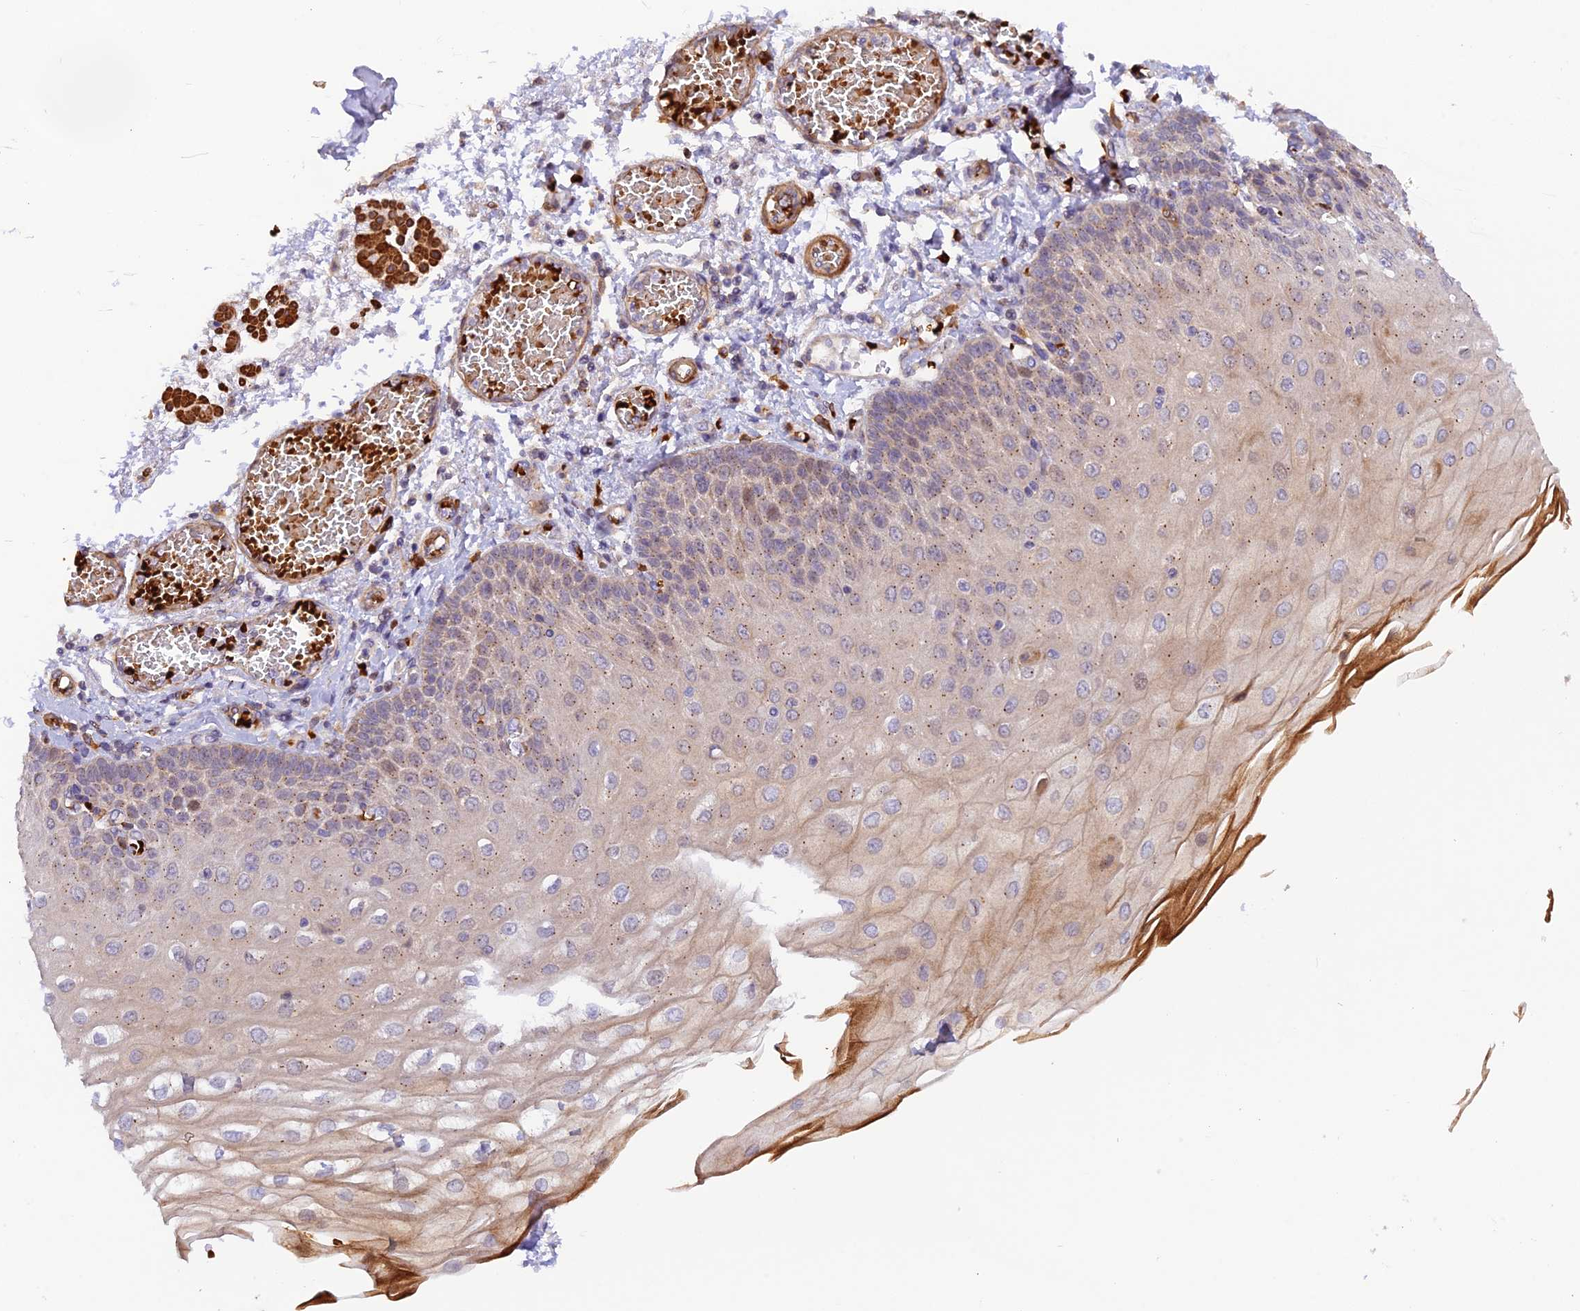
{"staining": {"intensity": "weak", "quantity": "25%-75%", "location": "cytoplasmic/membranous"}, "tissue": "esophagus", "cell_type": "Squamous epithelial cells", "image_type": "normal", "snomed": [{"axis": "morphology", "description": "Normal tissue, NOS"}, {"axis": "topography", "description": "Esophagus"}], "caption": "Esophagus stained with DAB (3,3'-diaminobenzidine) immunohistochemistry reveals low levels of weak cytoplasmic/membranous expression in approximately 25%-75% of squamous epithelial cells. The protein of interest is shown in brown color, while the nuclei are stained blue.", "gene": "WDFY4", "patient": {"sex": "male", "age": 81}}